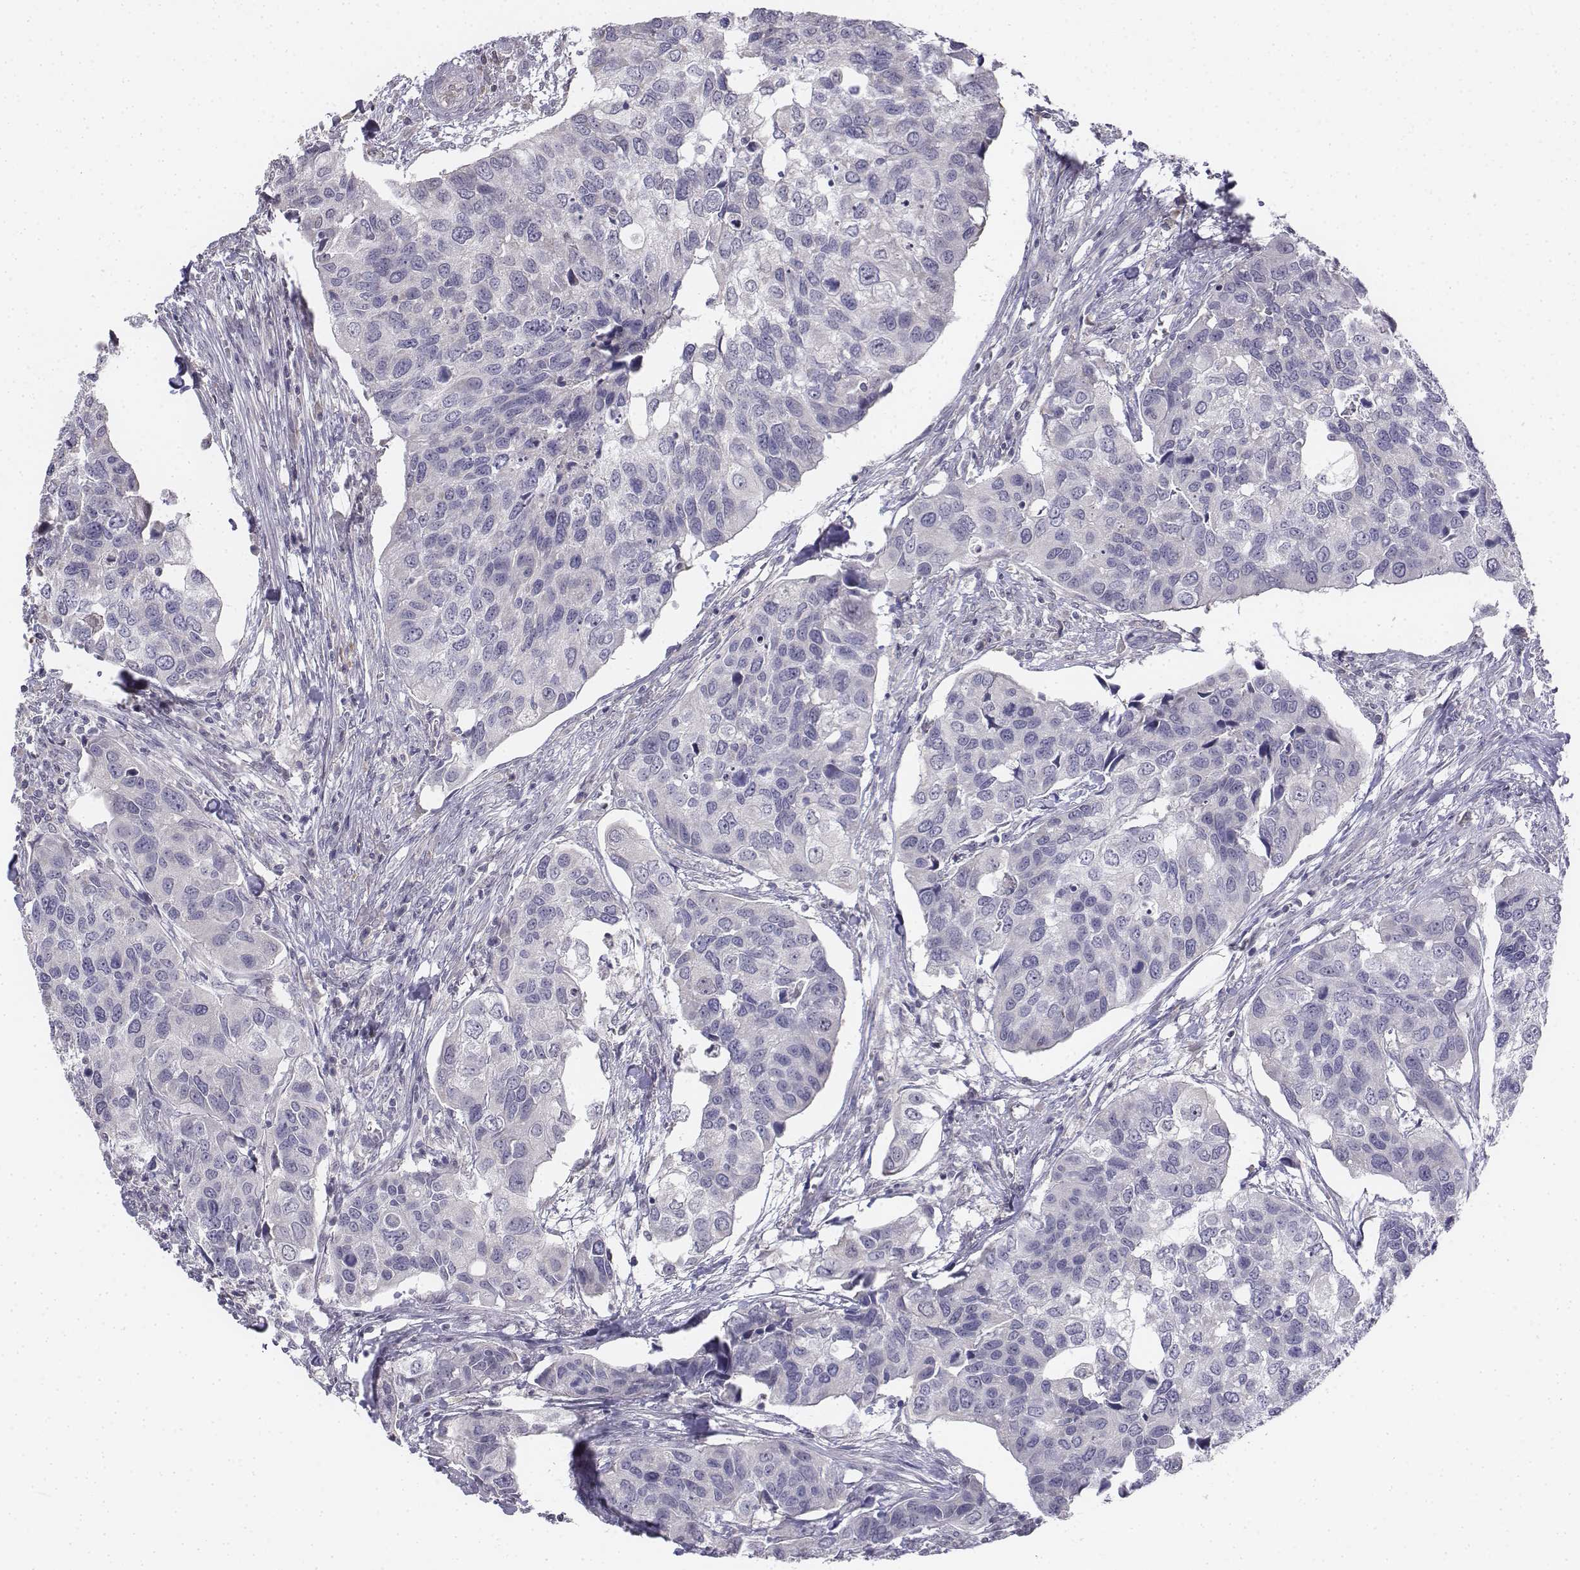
{"staining": {"intensity": "negative", "quantity": "none", "location": "none"}, "tissue": "urothelial cancer", "cell_type": "Tumor cells", "image_type": "cancer", "snomed": [{"axis": "morphology", "description": "Urothelial carcinoma, High grade"}, {"axis": "topography", "description": "Urinary bladder"}], "caption": "DAB (3,3'-diaminobenzidine) immunohistochemical staining of human urothelial carcinoma (high-grade) displays no significant staining in tumor cells. (DAB immunohistochemistry with hematoxylin counter stain).", "gene": "PENK", "patient": {"sex": "male", "age": 60}}